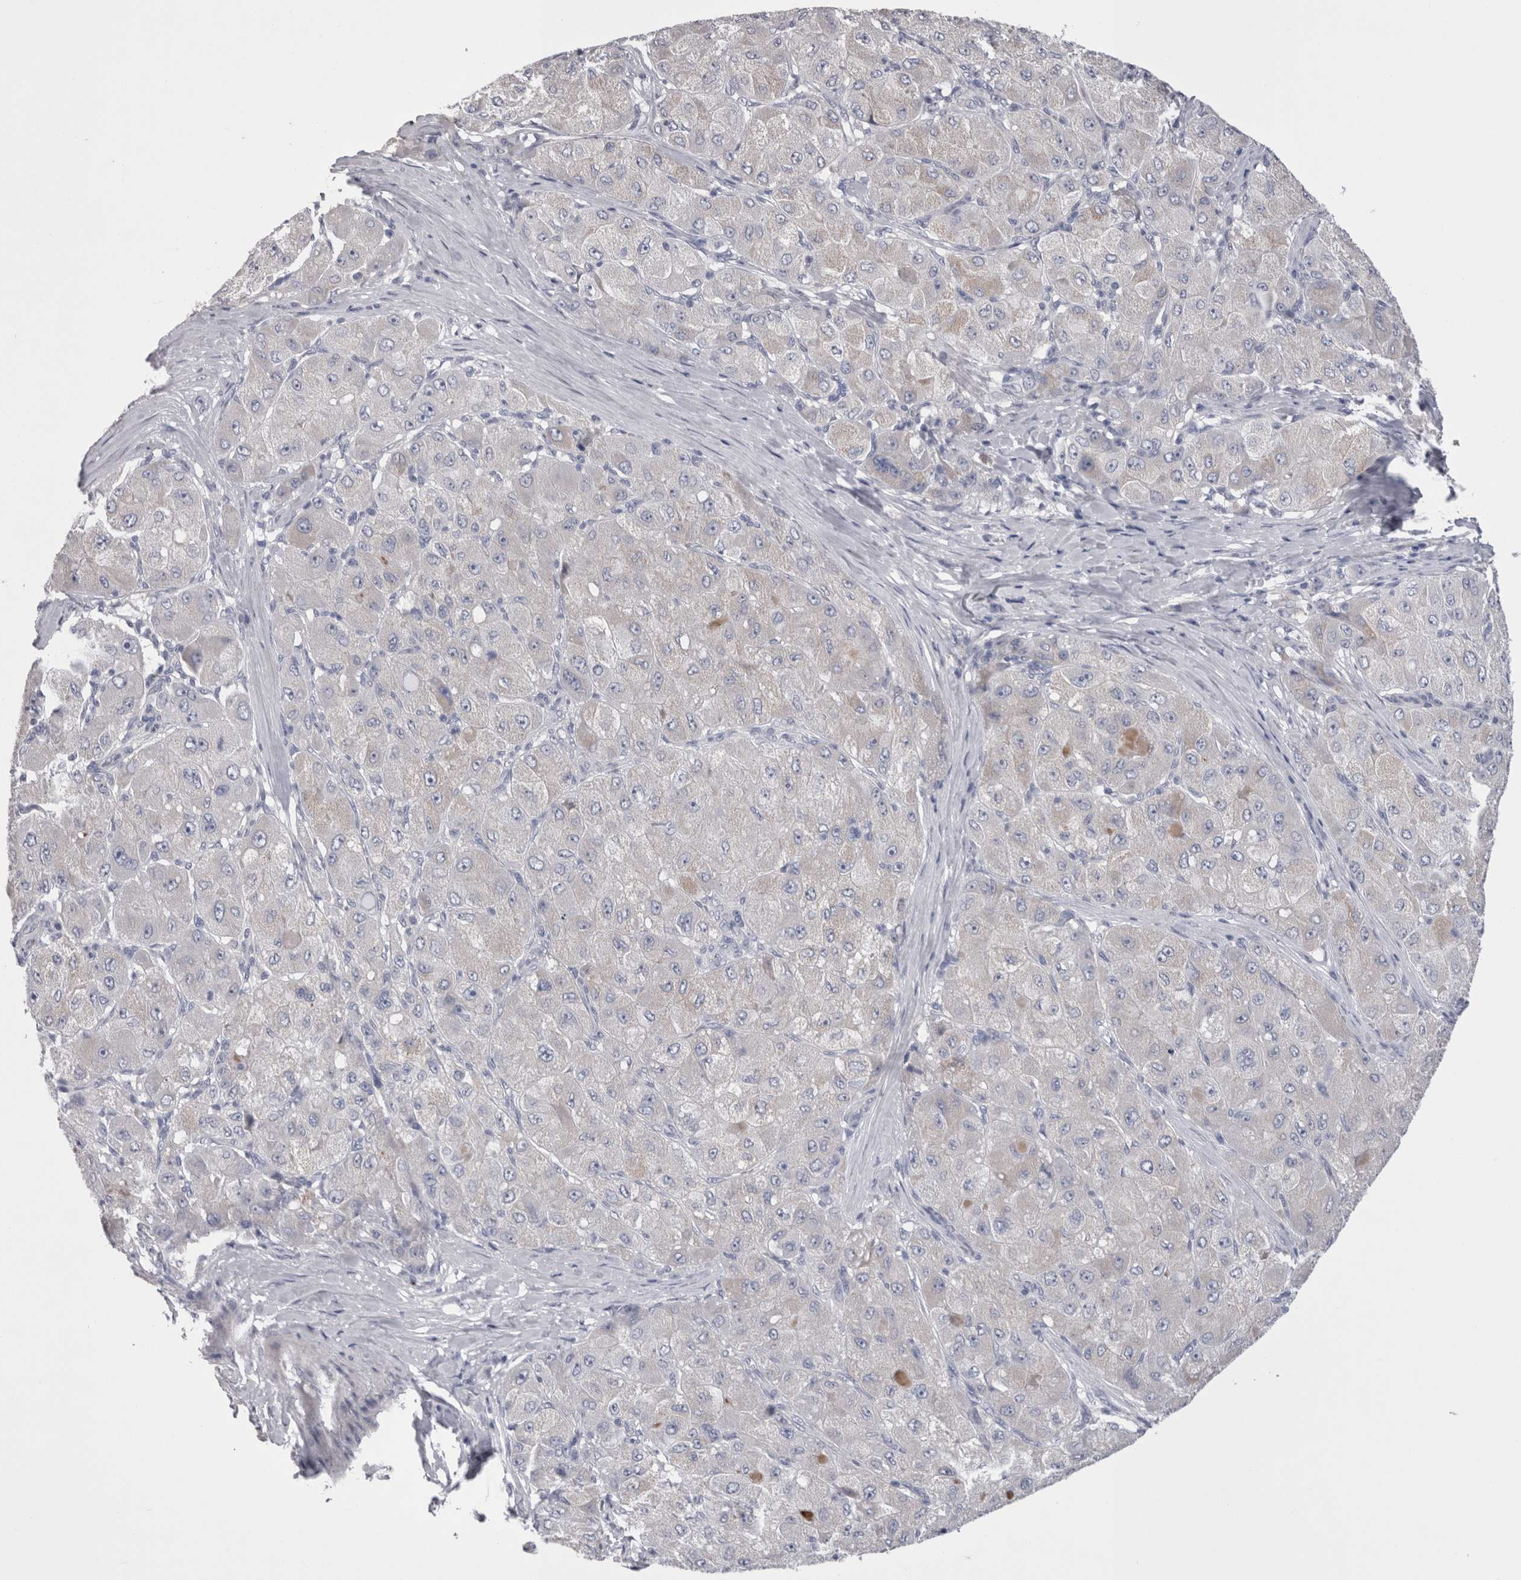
{"staining": {"intensity": "negative", "quantity": "none", "location": "none"}, "tissue": "liver cancer", "cell_type": "Tumor cells", "image_type": "cancer", "snomed": [{"axis": "morphology", "description": "Carcinoma, Hepatocellular, NOS"}, {"axis": "topography", "description": "Liver"}], "caption": "Immunohistochemistry (IHC) of liver cancer exhibits no expression in tumor cells.", "gene": "PWP2", "patient": {"sex": "male", "age": 80}}